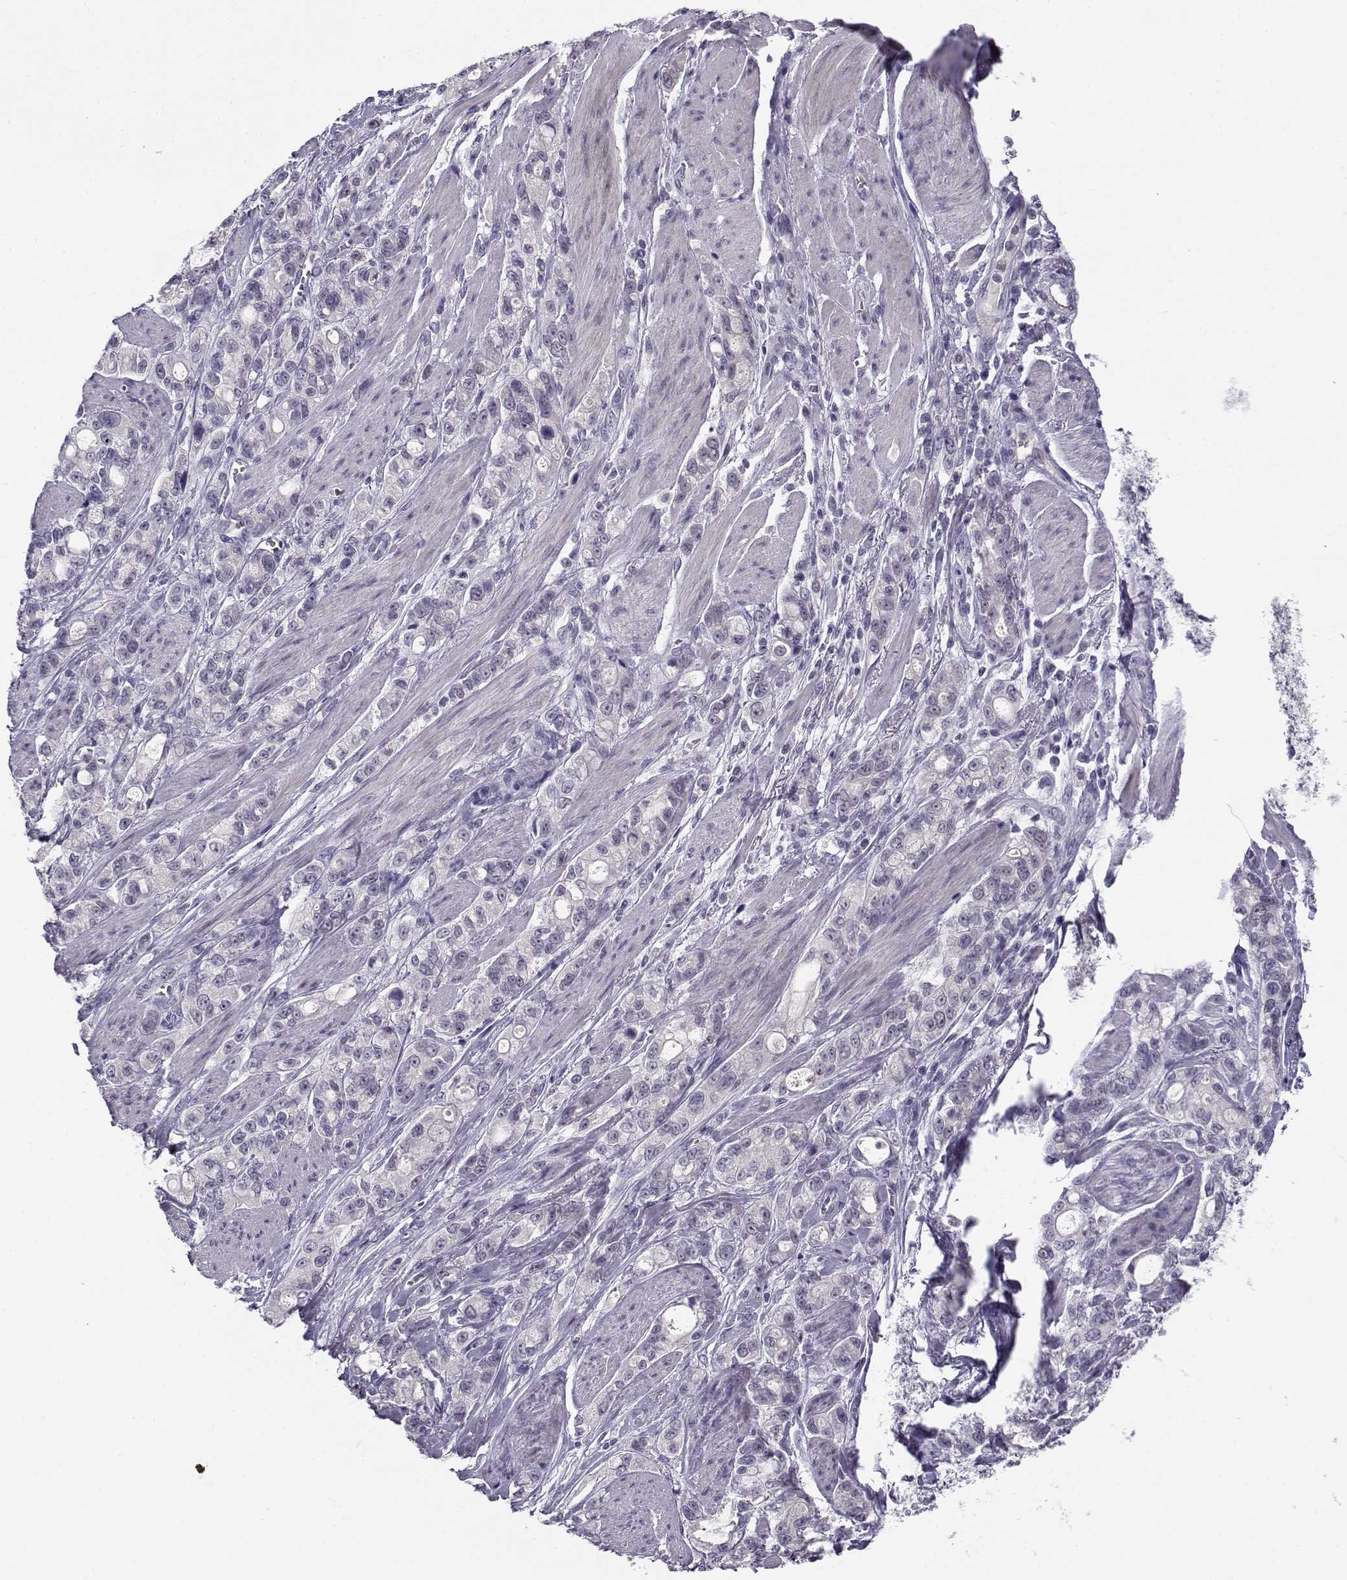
{"staining": {"intensity": "negative", "quantity": "none", "location": "none"}, "tissue": "stomach cancer", "cell_type": "Tumor cells", "image_type": "cancer", "snomed": [{"axis": "morphology", "description": "Adenocarcinoma, NOS"}, {"axis": "topography", "description": "Stomach"}], "caption": "This is an IHC histopathology image of human stomach adenocarcinoma. There is no staining in tumor cells.", "gene": "DDX25", "patient": {"sex": "male", "age": 63}}